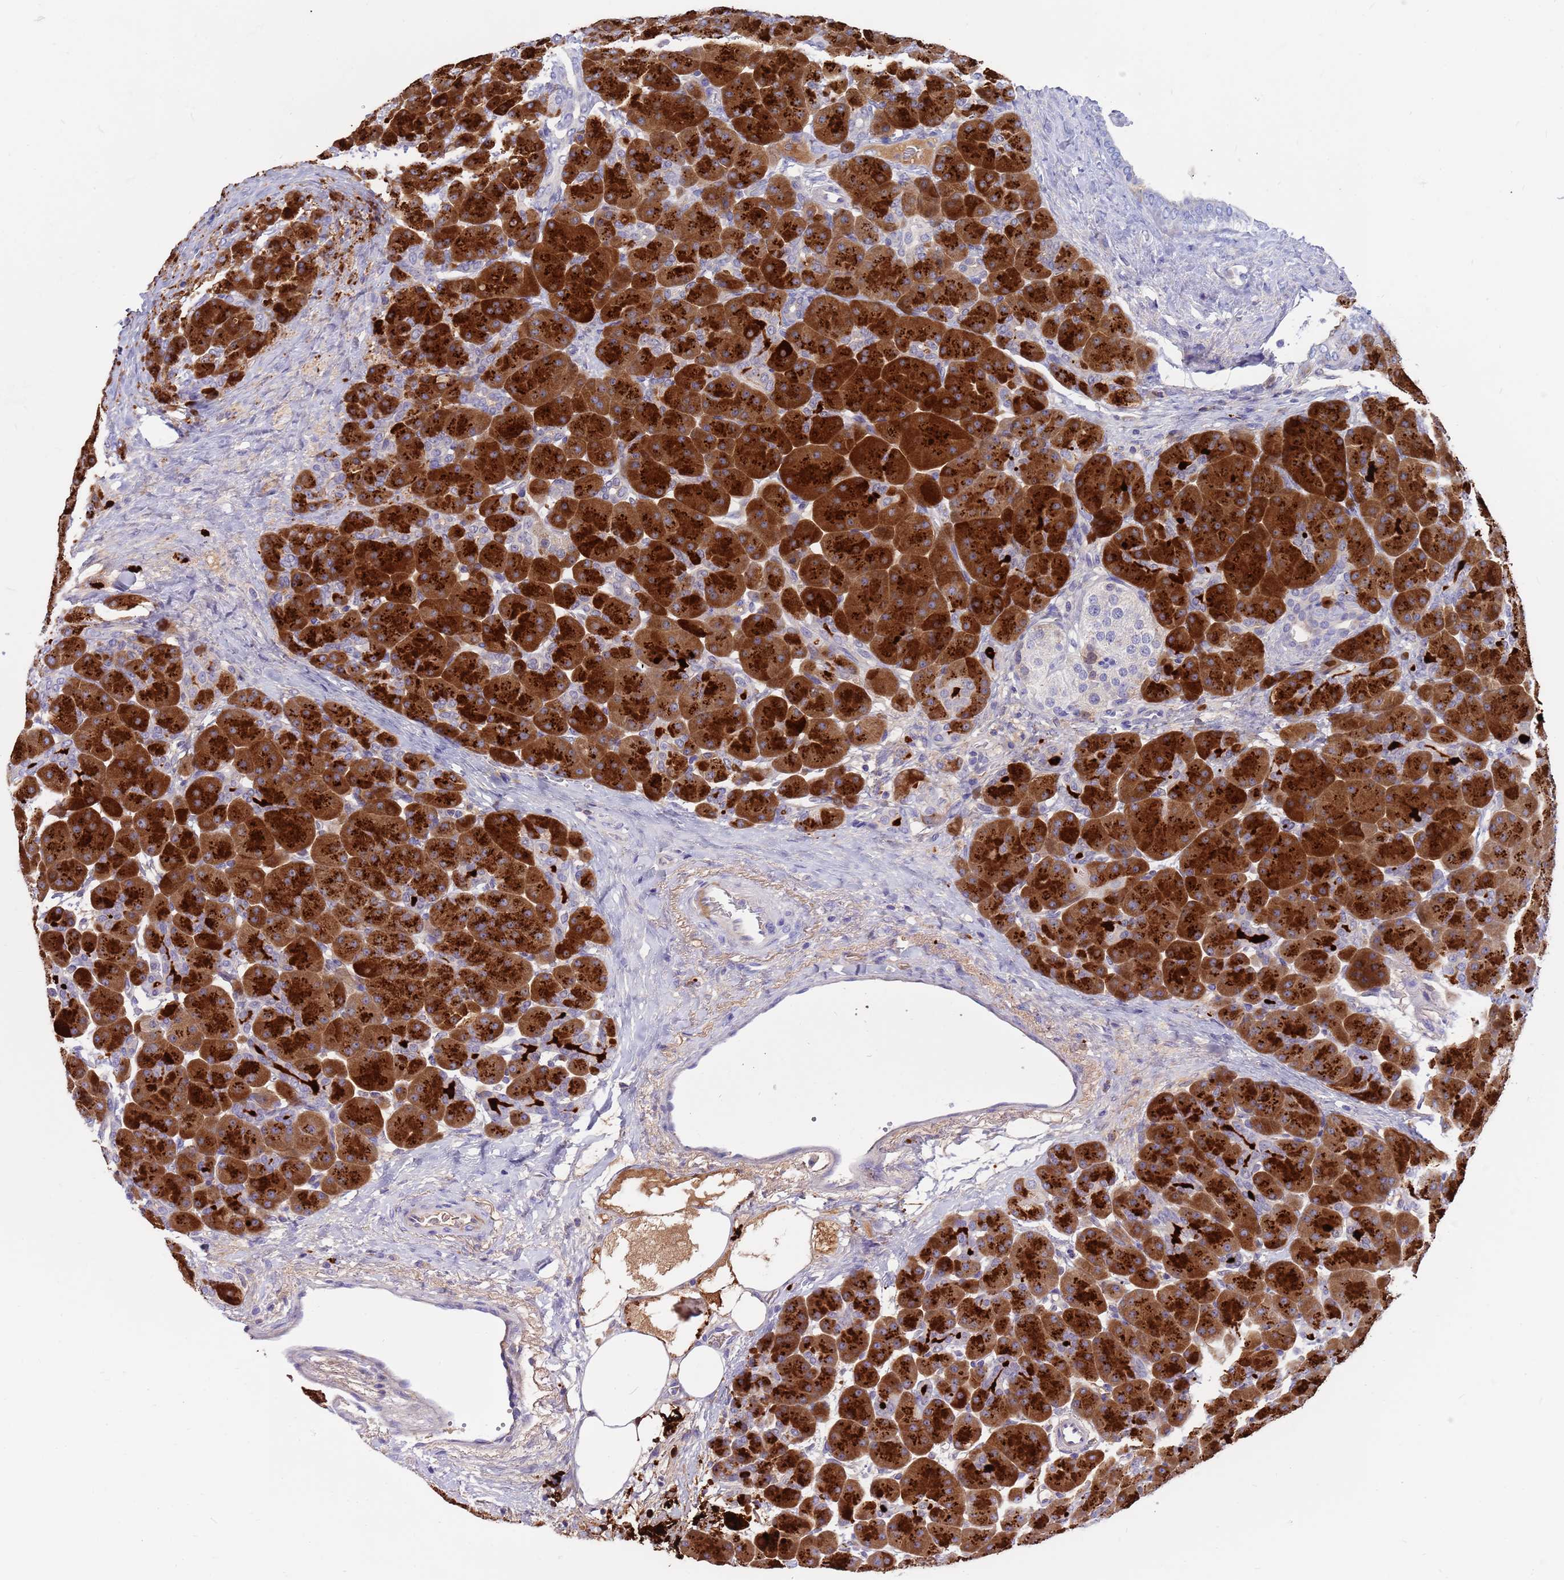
{"staining": {"intensity": "strong", "quantity": ">75%", "location": "cytoplasmic/membranous"}, "tissue": "pancreas", "cell_type": "Exocrine glandular cells", "image_type": "normal", "snomed": [{"axis": "morphology", "description": "Normal tissue, NOS"}, {"axis": "topography", "description": "Pancreas"}], "caption": "A histopathology image of pancreas stained for a protein shows strong cytoplasmic/membranous brown staining in exocrine glandular cells.", "gene": "SYCN", "patient": {"sex": "male", "age": 66}}